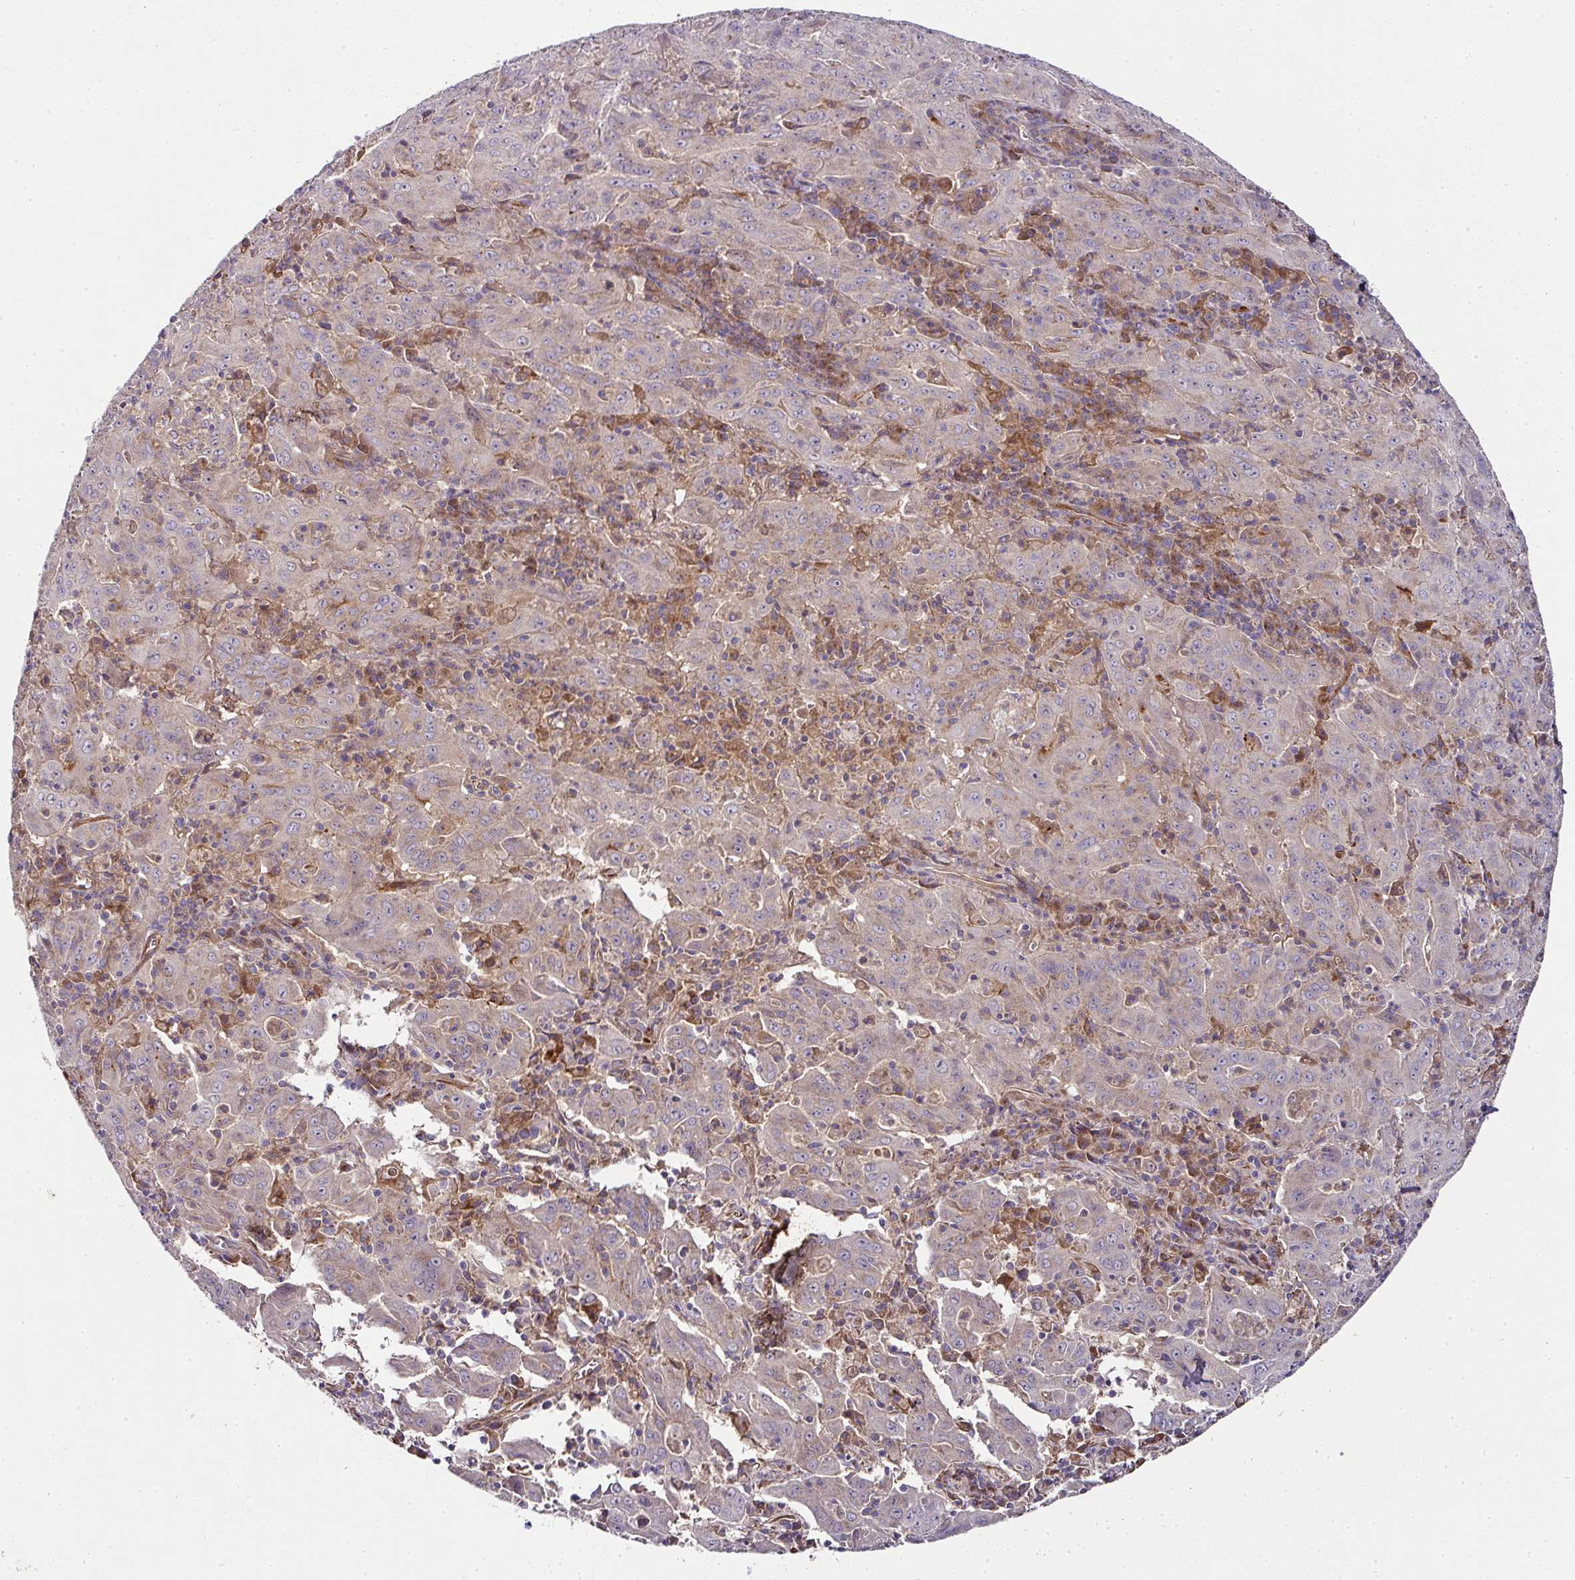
{"staining": {"intensity": "weak", "quantity": "<25%", "location": "cytoplasmic/membranous"}, "tissue": "pancreatic cancer", "cell_type": "Tumor cells", "image_type": "cancer", "snomed": [{"axis": "morphology", "description": "Adenocarcinoma, NOS"}, {"axis": "topography", "description": "Pancreas"}], "caption": "Immunohistochemistry micrograph of neoplastic tissue: adenocarcinoma (pancreatic) stained with DAB exhibits no significant protein positivity in tumor cells.", "gene": "SKIC2", "patient": {"sex": "male", "age": 63}}